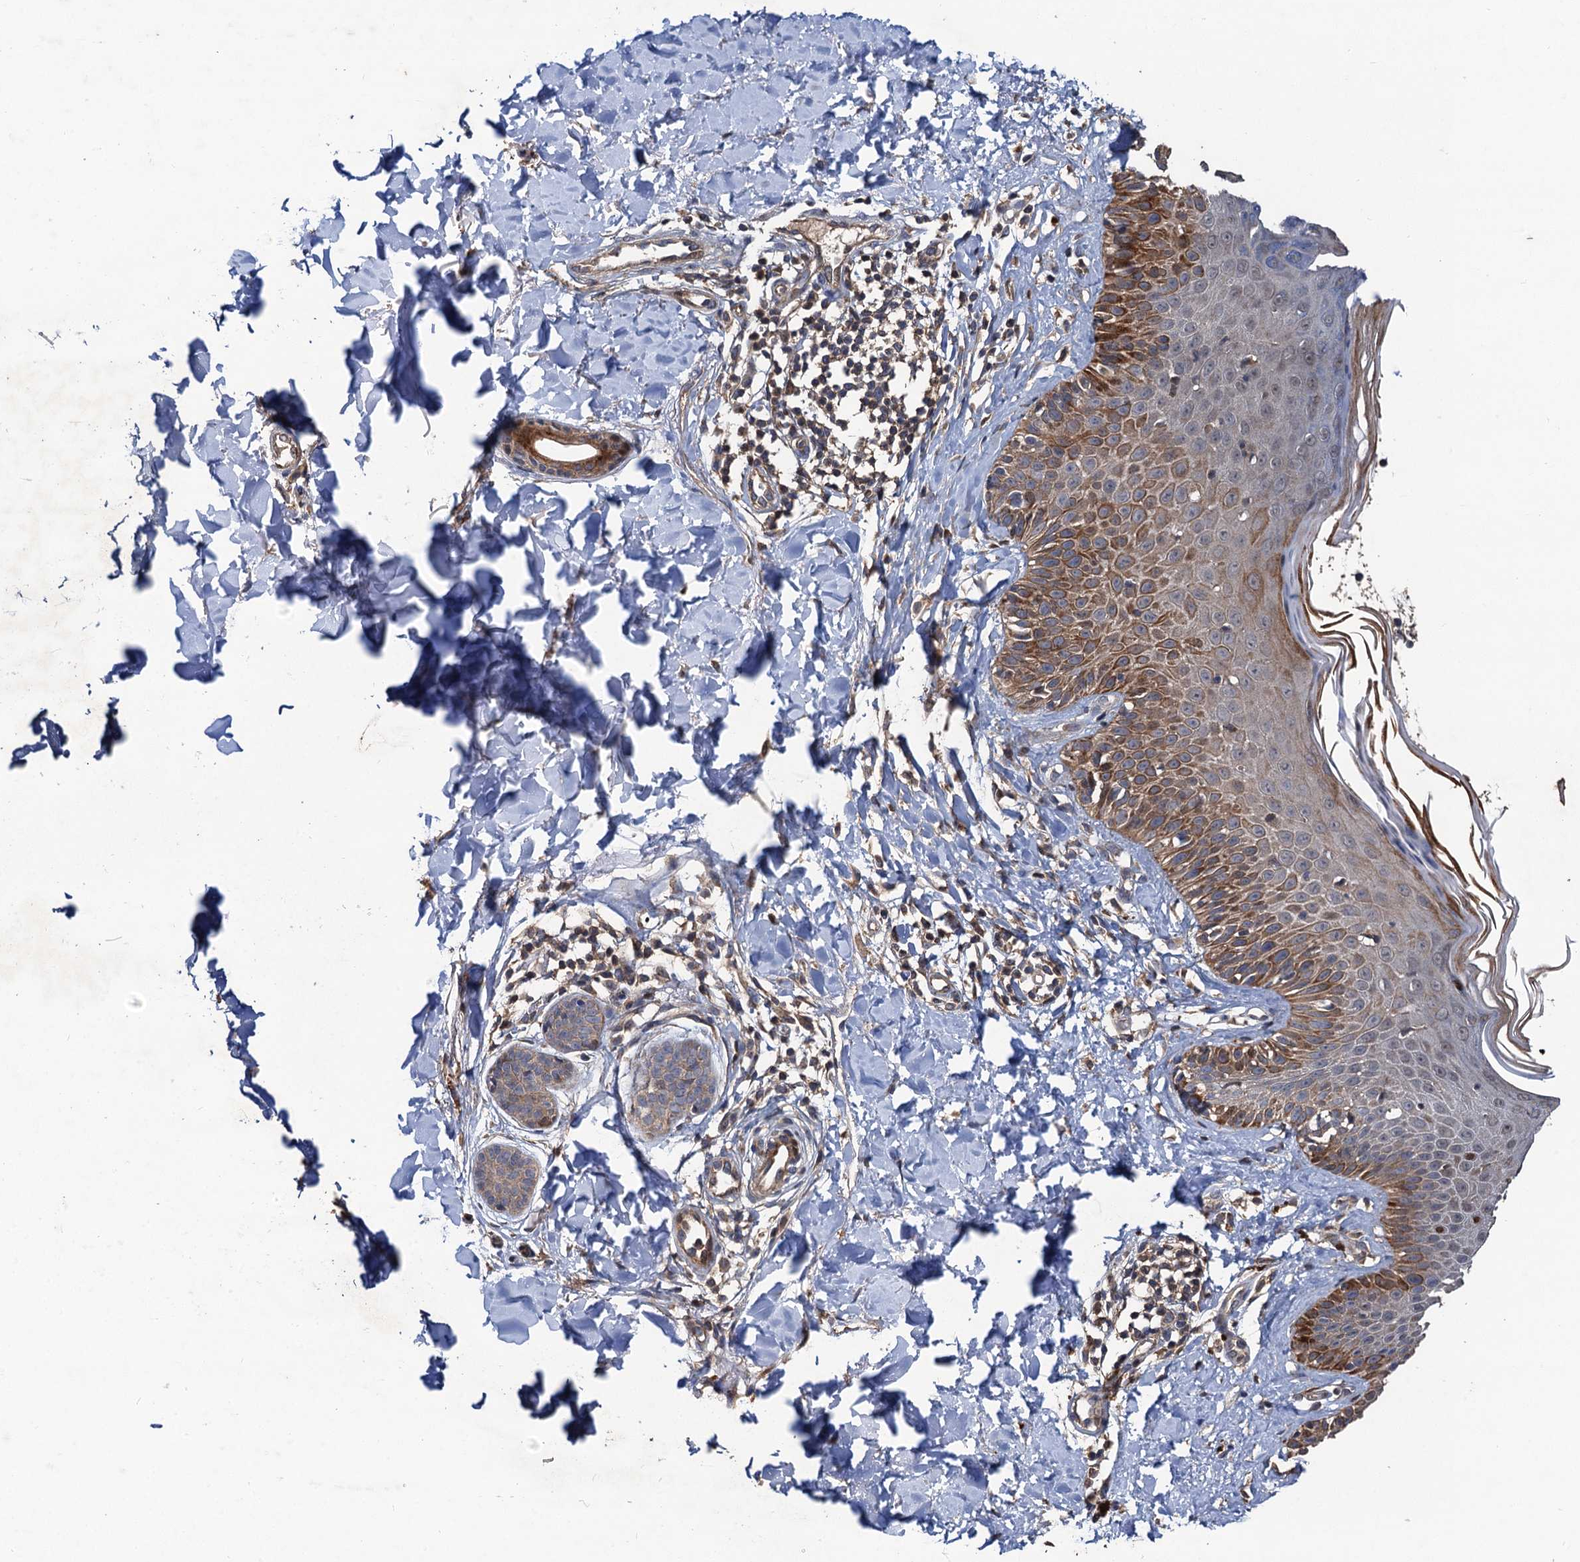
{"staining": {"intensity": "moderate", "quantity": ">75%", "location": "cytoplasmic/membranous"}, "tissue": "skin", "cell_type": "Fibroblasts", "image_type": "normal", "snomed": [{"axis": "morphology", "description": "Normal tissue, NOS"}, {"axis": "topography", "description": "Skin"}], "caption": "A histopathology image showing moderate cytoplasmic/membranous staining in approximately >75% of fibroblasts in unremarkable skin, as visualized by brown immunohistochemical staining.", "gene": "TMEM39B", "patient": {"sex": "male", "age": 52}}